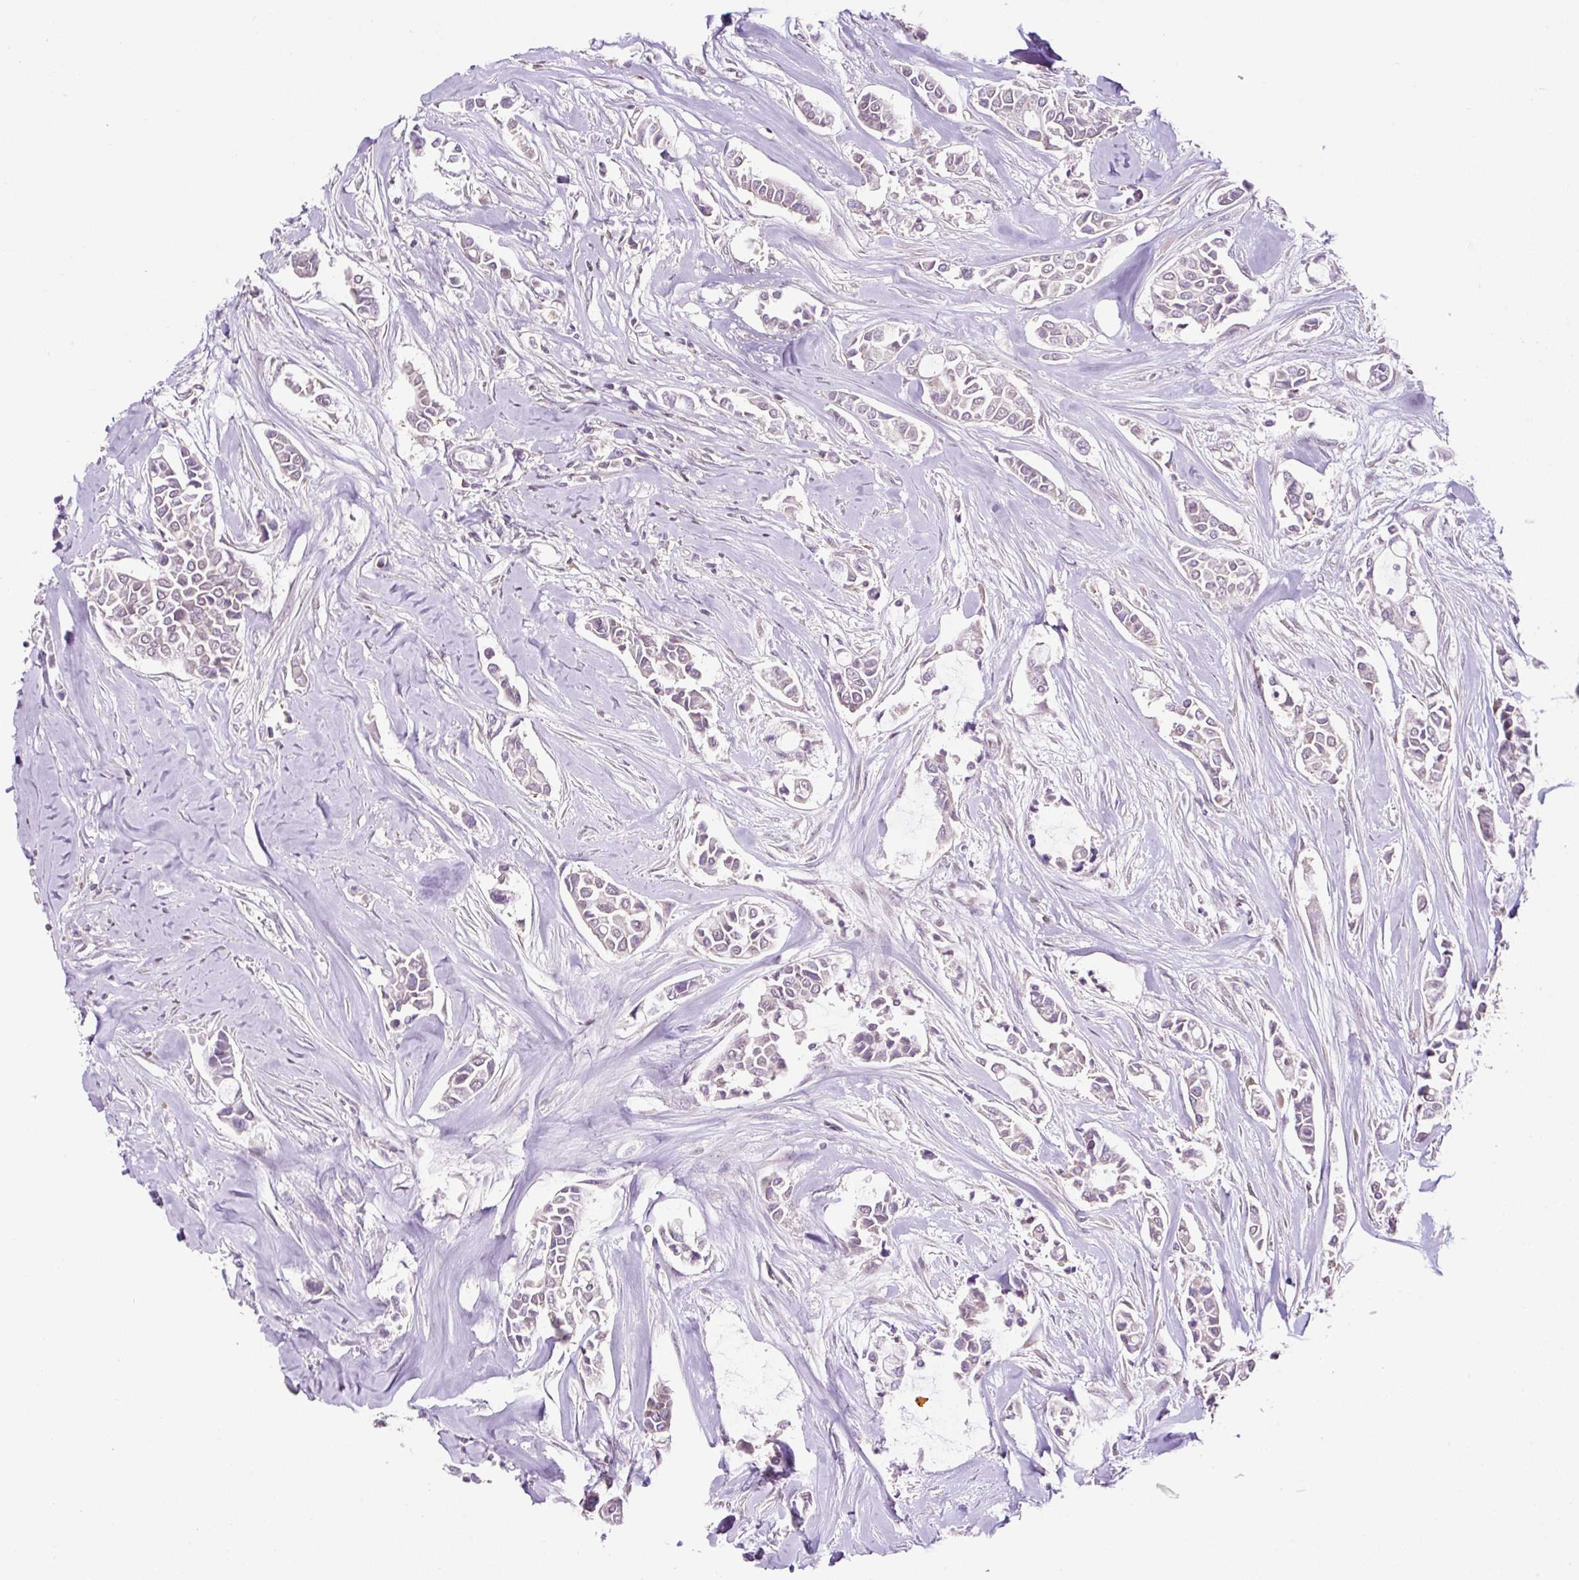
{"staining": {"intensity": "weak", "quantity": "<25%", "location": "cytoplasmic/membranous"}, "tissue": "breast cancer", "cell_type": "Tumor cells", "image_type": "cancer", "snomed": [{"axis": "morphology", "description": "Duct carcinoma"}, {"axis": "topography", "description": "Breast"}], "caption": "Immunohistochemistry histopathology image of breast cancer (intraductal carcinoma) stained for a protein (brown), which exhibits no staining in tumor cells.", "gene": "RPS23", "patient": {"sex": "female", "age": 84}}